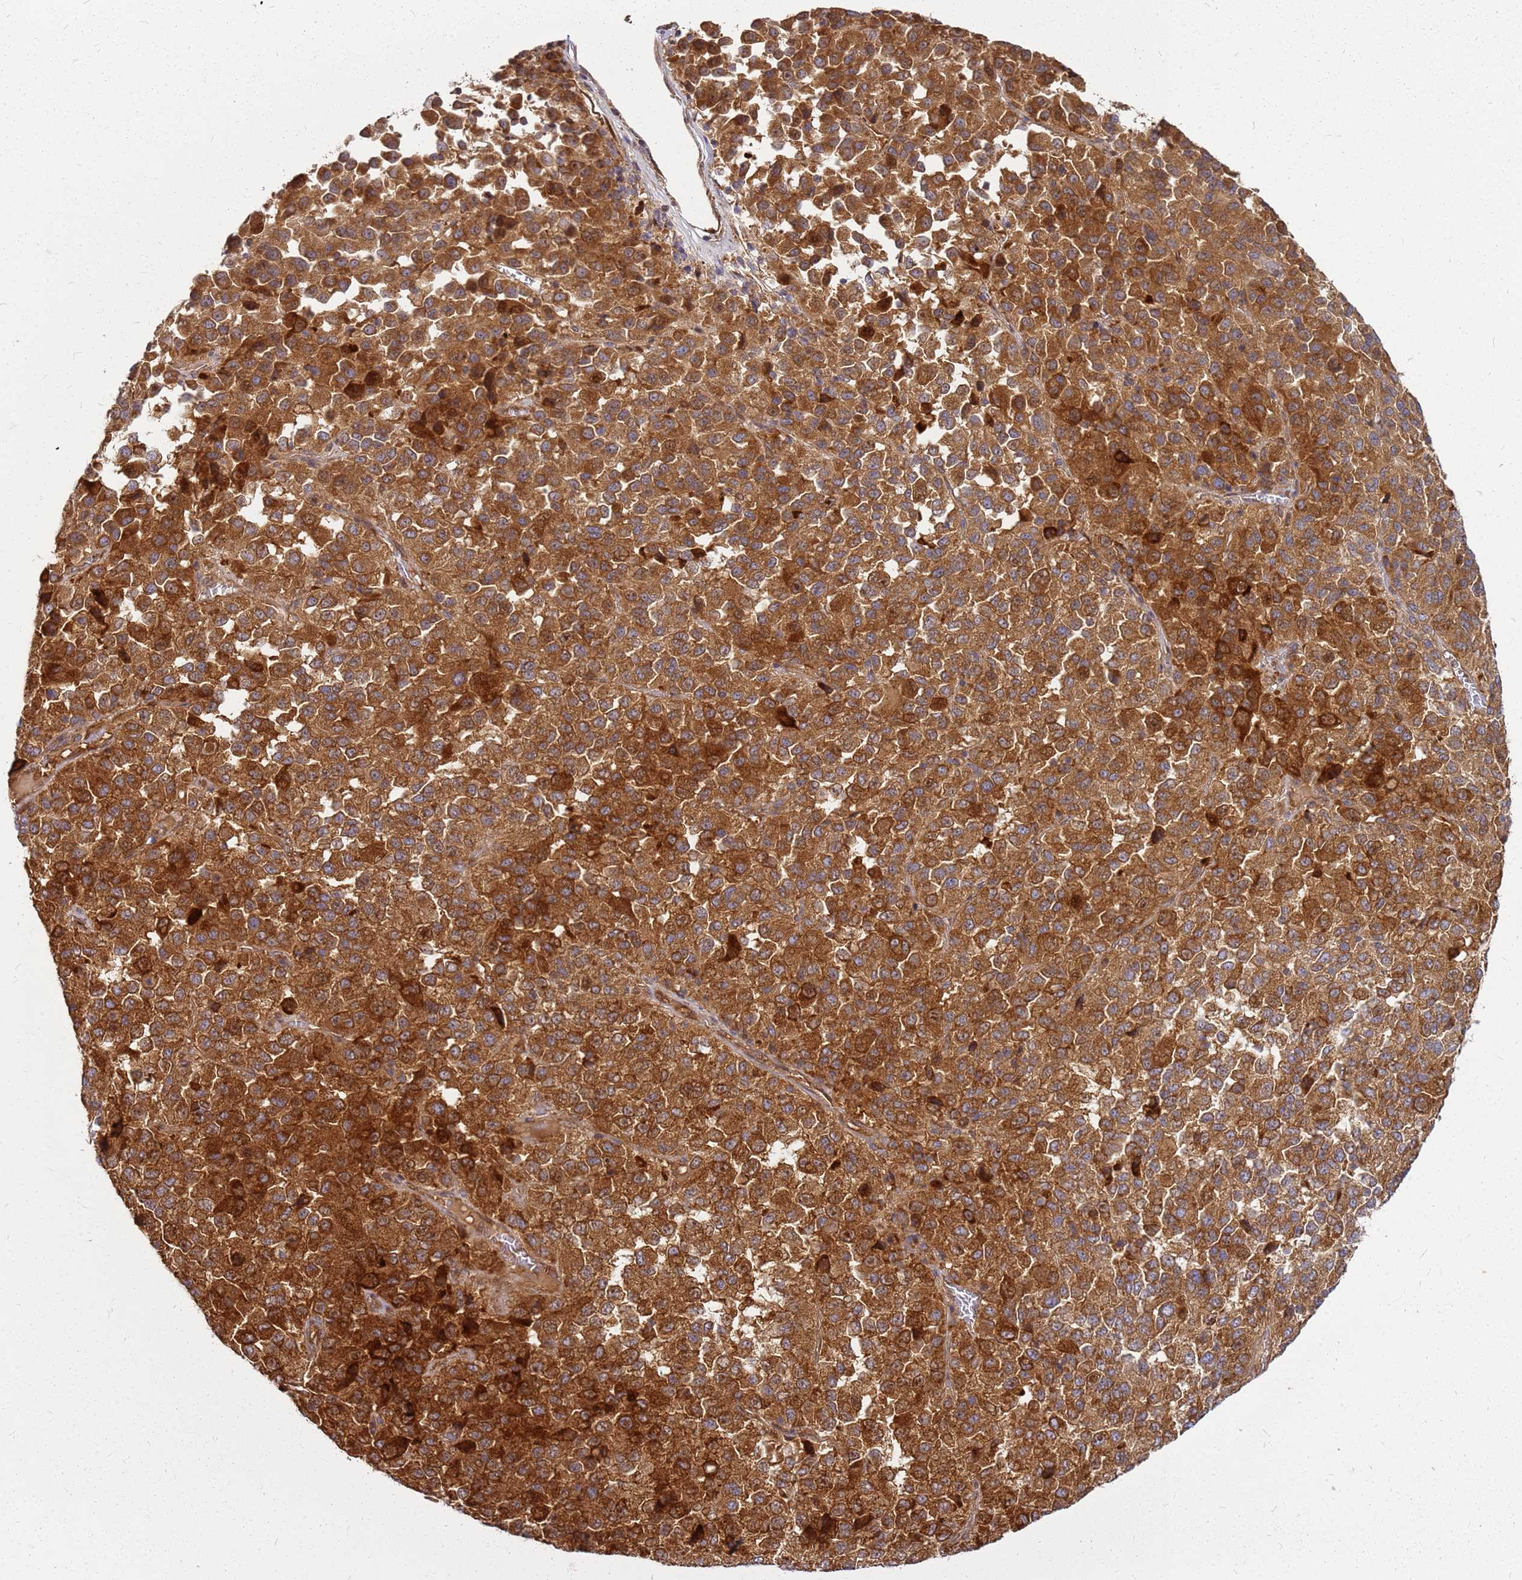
{"staining": {"intensity": "strong", "quantity": ">75%", "location": "cytoplasmic/membranous"}, "tissue": "melanoma", "cell_type": "Tumor cells", "image_type": "cancer", "snomed": [{"axis": "morphology", "description": "Malignant melanoma, Metastatic site"}, {"axis": "topography", "description": "Lung"}], "caption": "Immunohistochemical staining of human melanoma demonstrates strong cytoplasmic/membranous protein positivity in about >75% of tumor cells. (DAB IHC with brightfield microscopy, high magnification).", "gene": "CCDC159", "patient": {"sex": "male", "age": 64}}